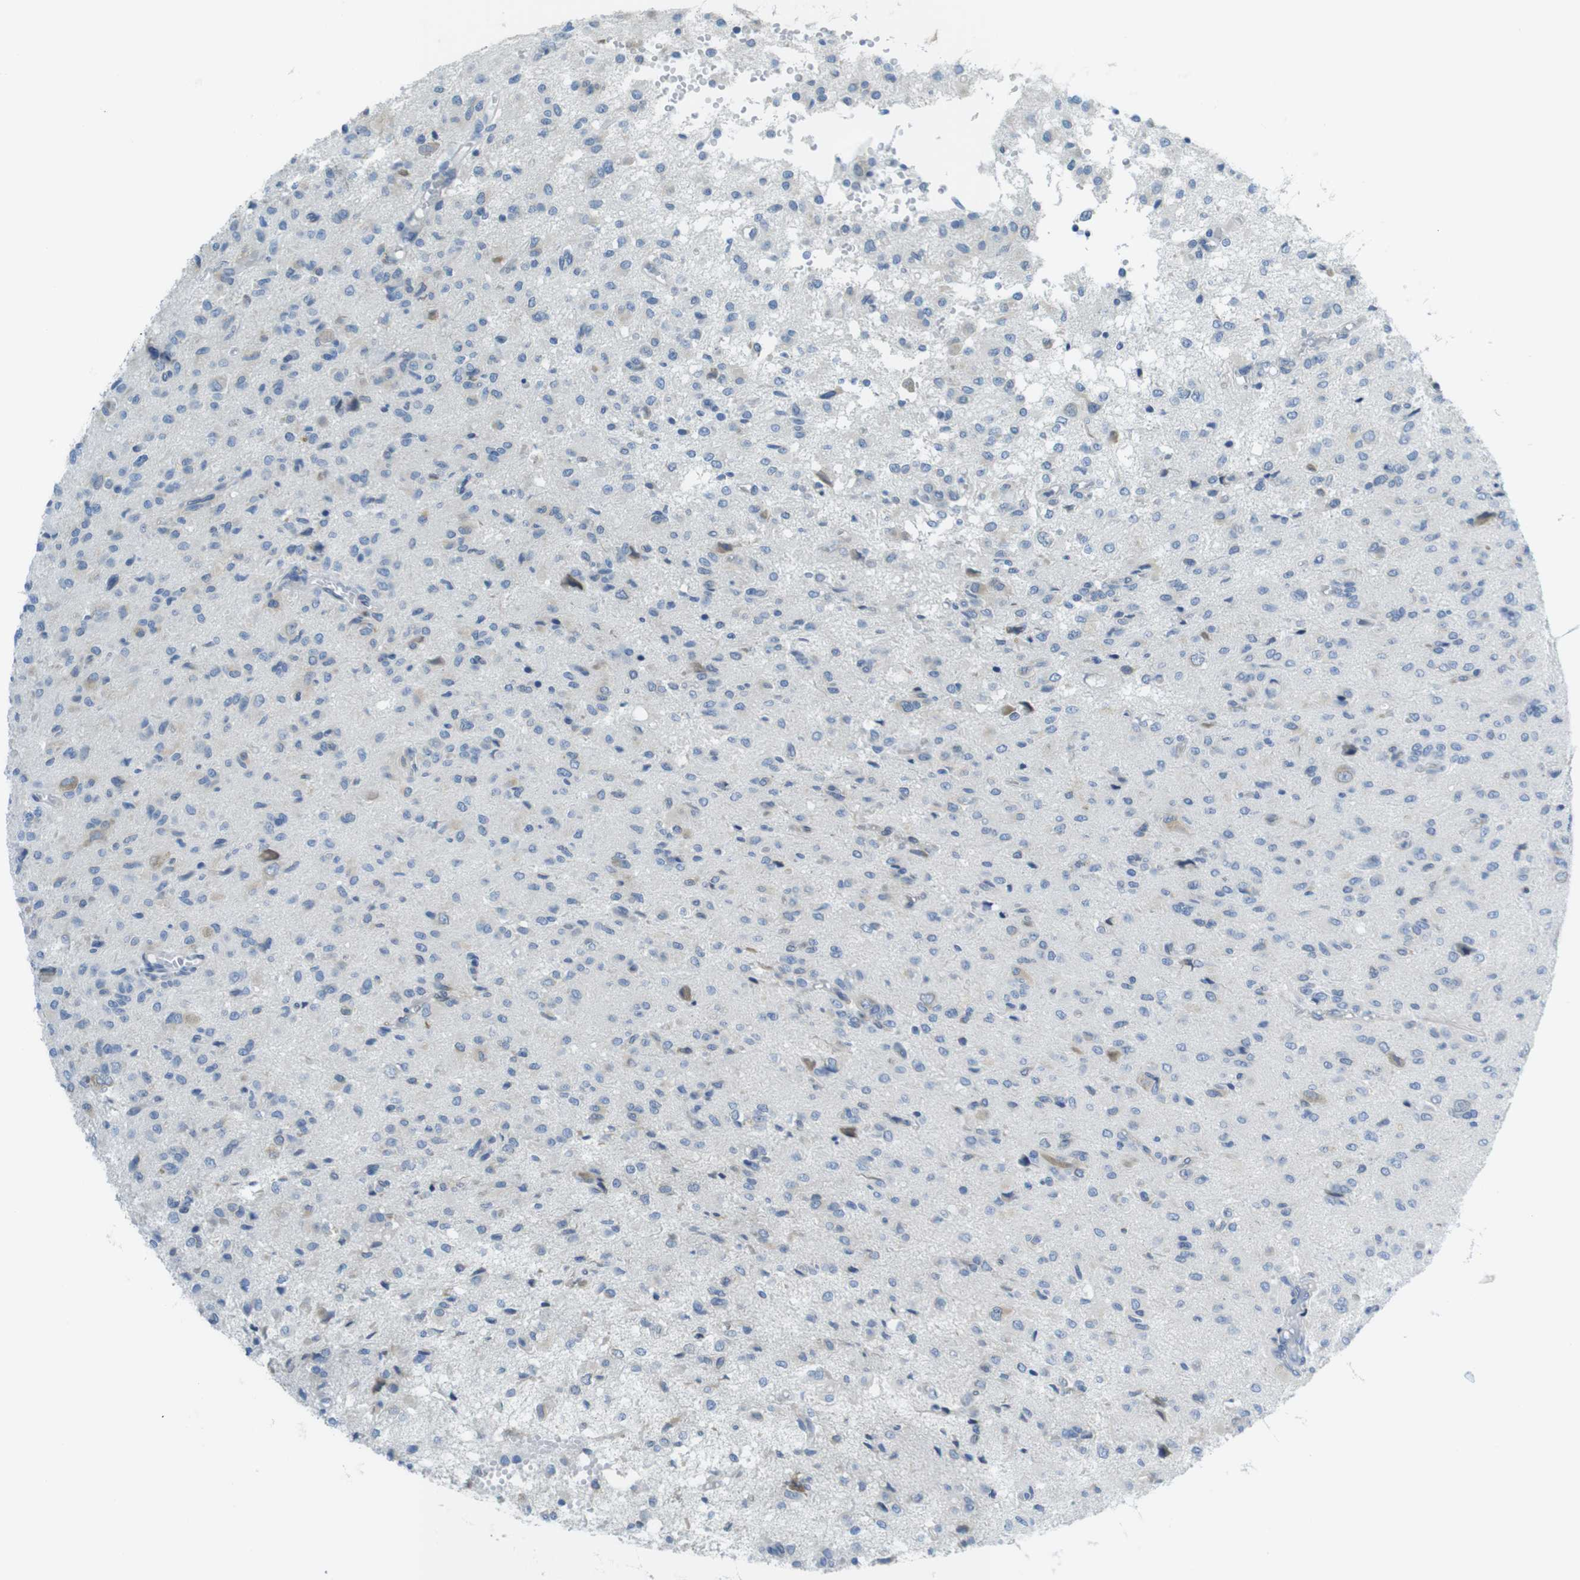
{"staining": {"intensity": "weak", "quantity": "<25%", "location": "cytoplasmic/membranous"}, "tissue": "glioma", "cell_type": "Tumor cells", "image_type": "cancer", "snomed": [{"axis": "morphology", "description": "Glioma, malignant, High grade"}, {"axis": "topography", "description": "Brain"}], "caption": "Human glioma stained for a protein using immunohistochemistry exhibits no staining in tumor cells.", "gene": "CLPTM1L", "patient": {"sex": "female", "age": 59}}